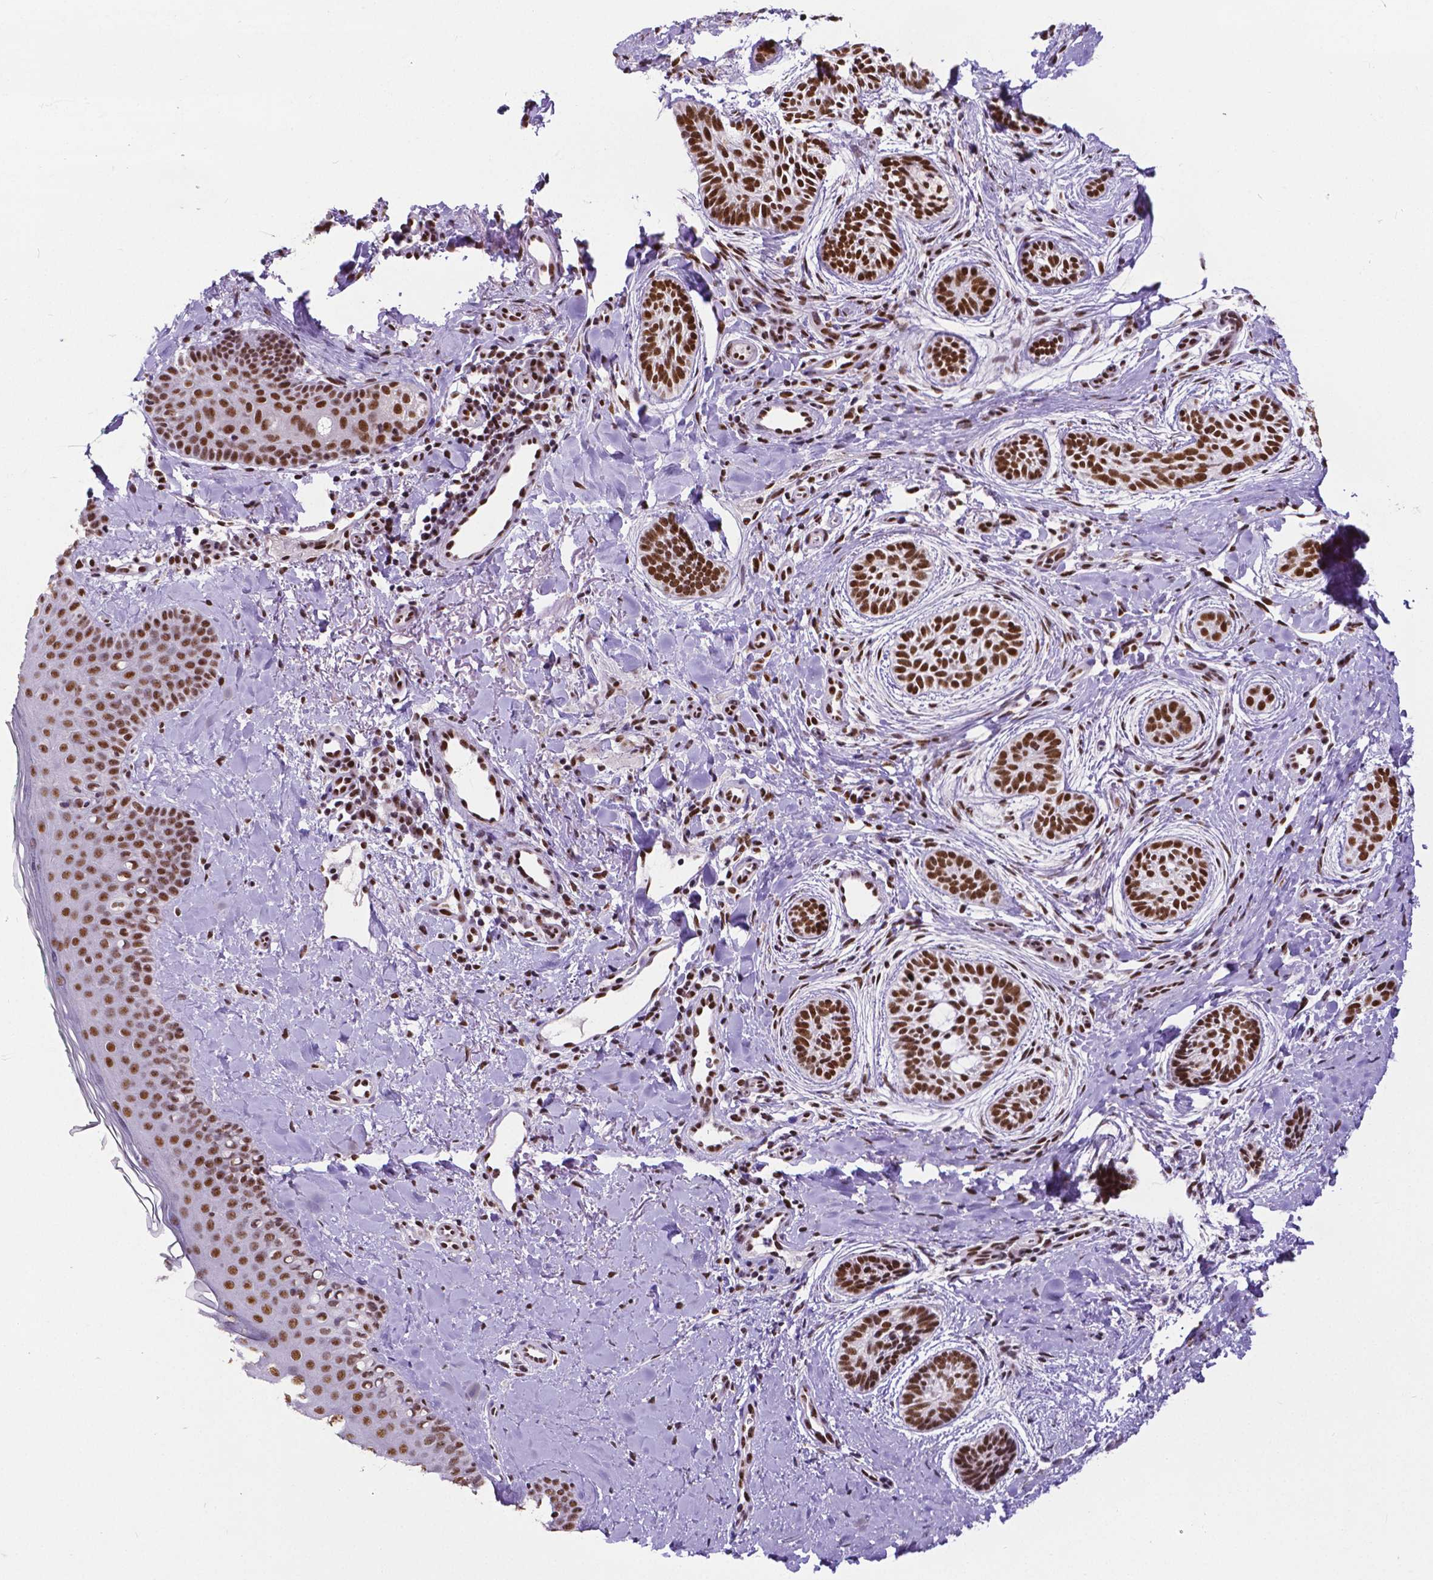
{"staining": {"intensity": "strong", "quantity": ">75%", "location": "nuclear"}, "tissue": "skin cancer", "cell_type": "Tumor cells", "image_type": "cancer", "snomed": [{"axis": "morphology", "description": "Basal cell carcinoma"}, {"axis": "topography", "description": "Skin"}], "caption": "Immunohistochemical staining of human skin cancer (basal cell carcinoma) shows high levels of strong nuclear expression in approximately >75% of tumor cells.", "gene": "ATRX", "patient": {"sex": "male", "age": 63}}